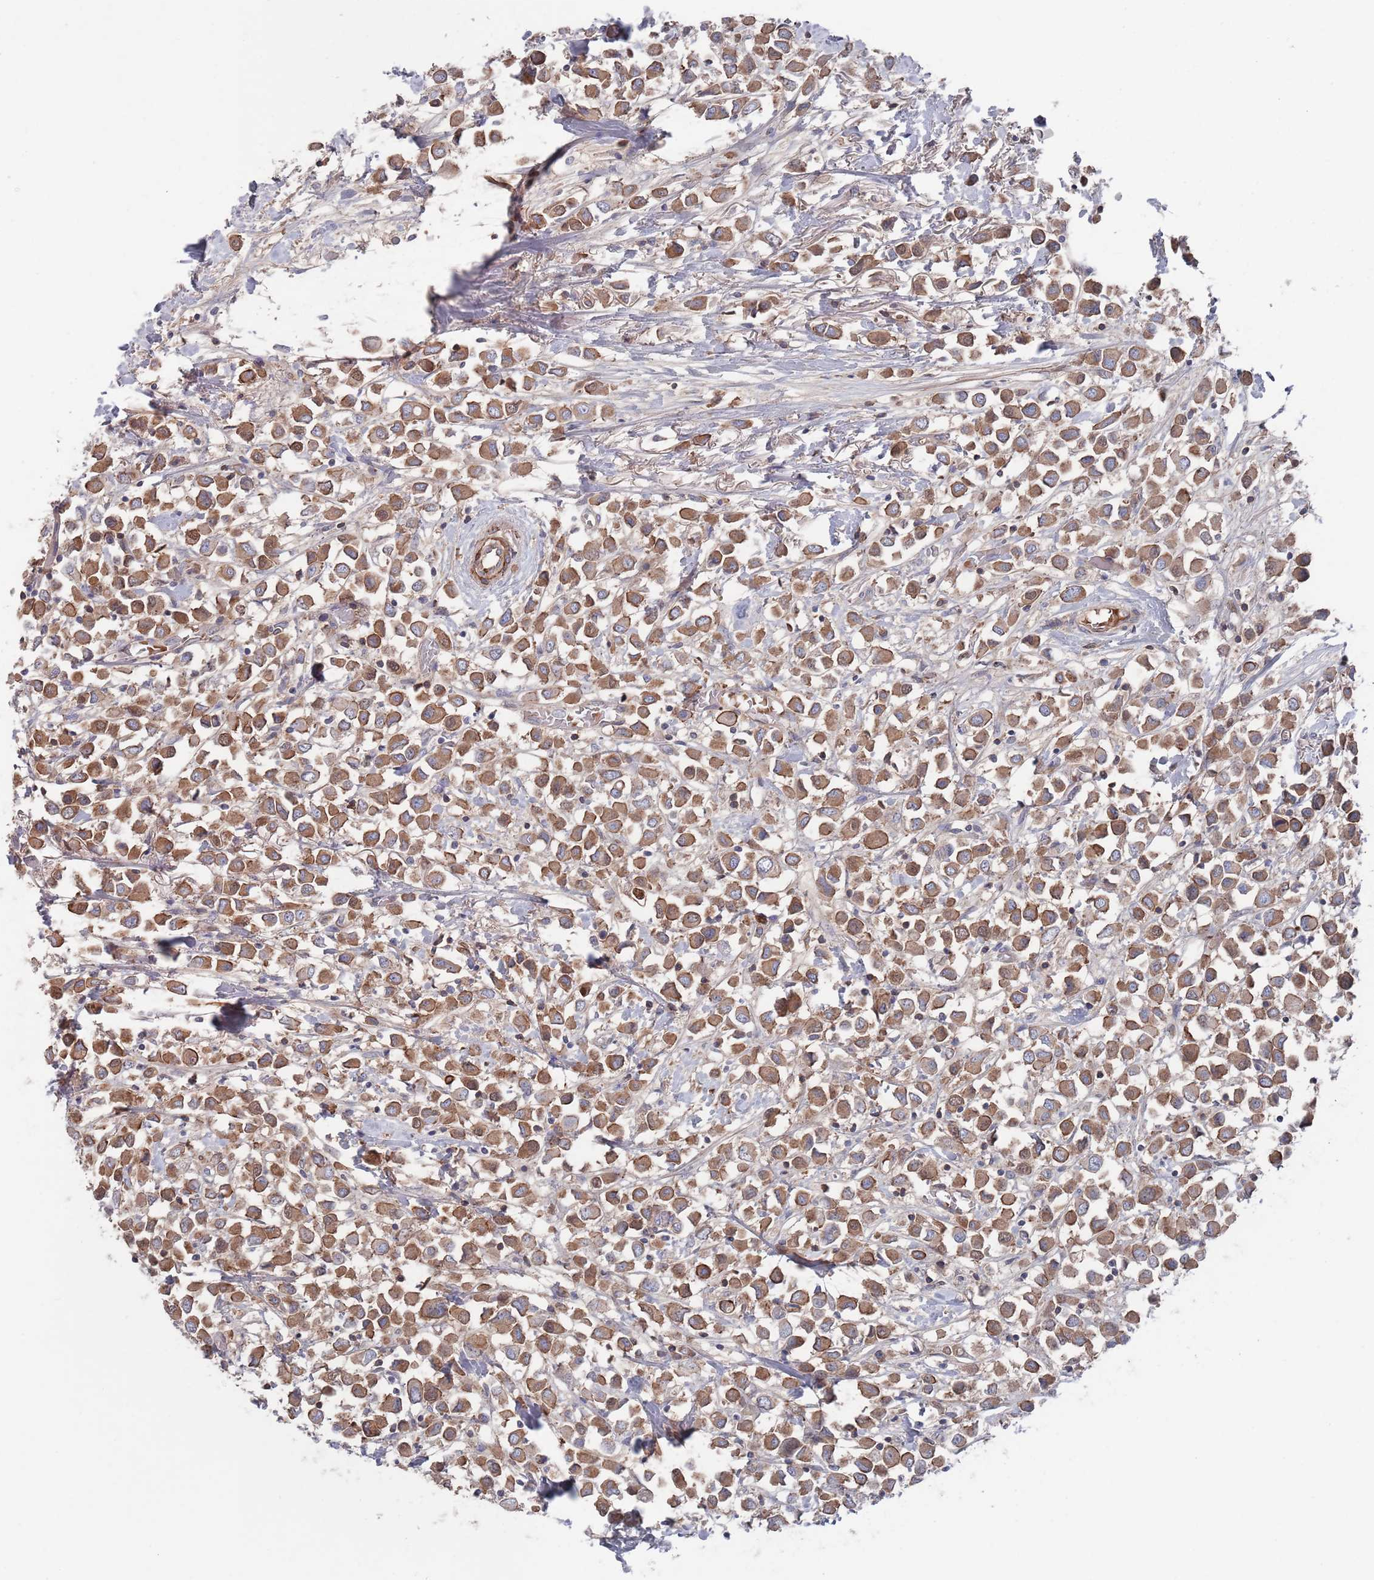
{"staining": {"intensity": "moderate", "quantity": ">75%", "location": "cytoplasmic/membranous"}, "tissue": "breast cancer", "cell_type": "Tumor cells", "image_type": "cancer", "snomed": [{"axis": "morphology", "description": "Duct carcinoma"}, {"axis": "topography", "description": "Breast"}], "caption": "Brown immunohistochemical staining in breast cancer reveals moderate cytoplasmic/membranous expression in about >75% of tumor cells. (Brightfield microscopy of DAB IHC at high magnification).", "gene": "PLEKHA4", "patient": {"sex": "female", "age": 61}}